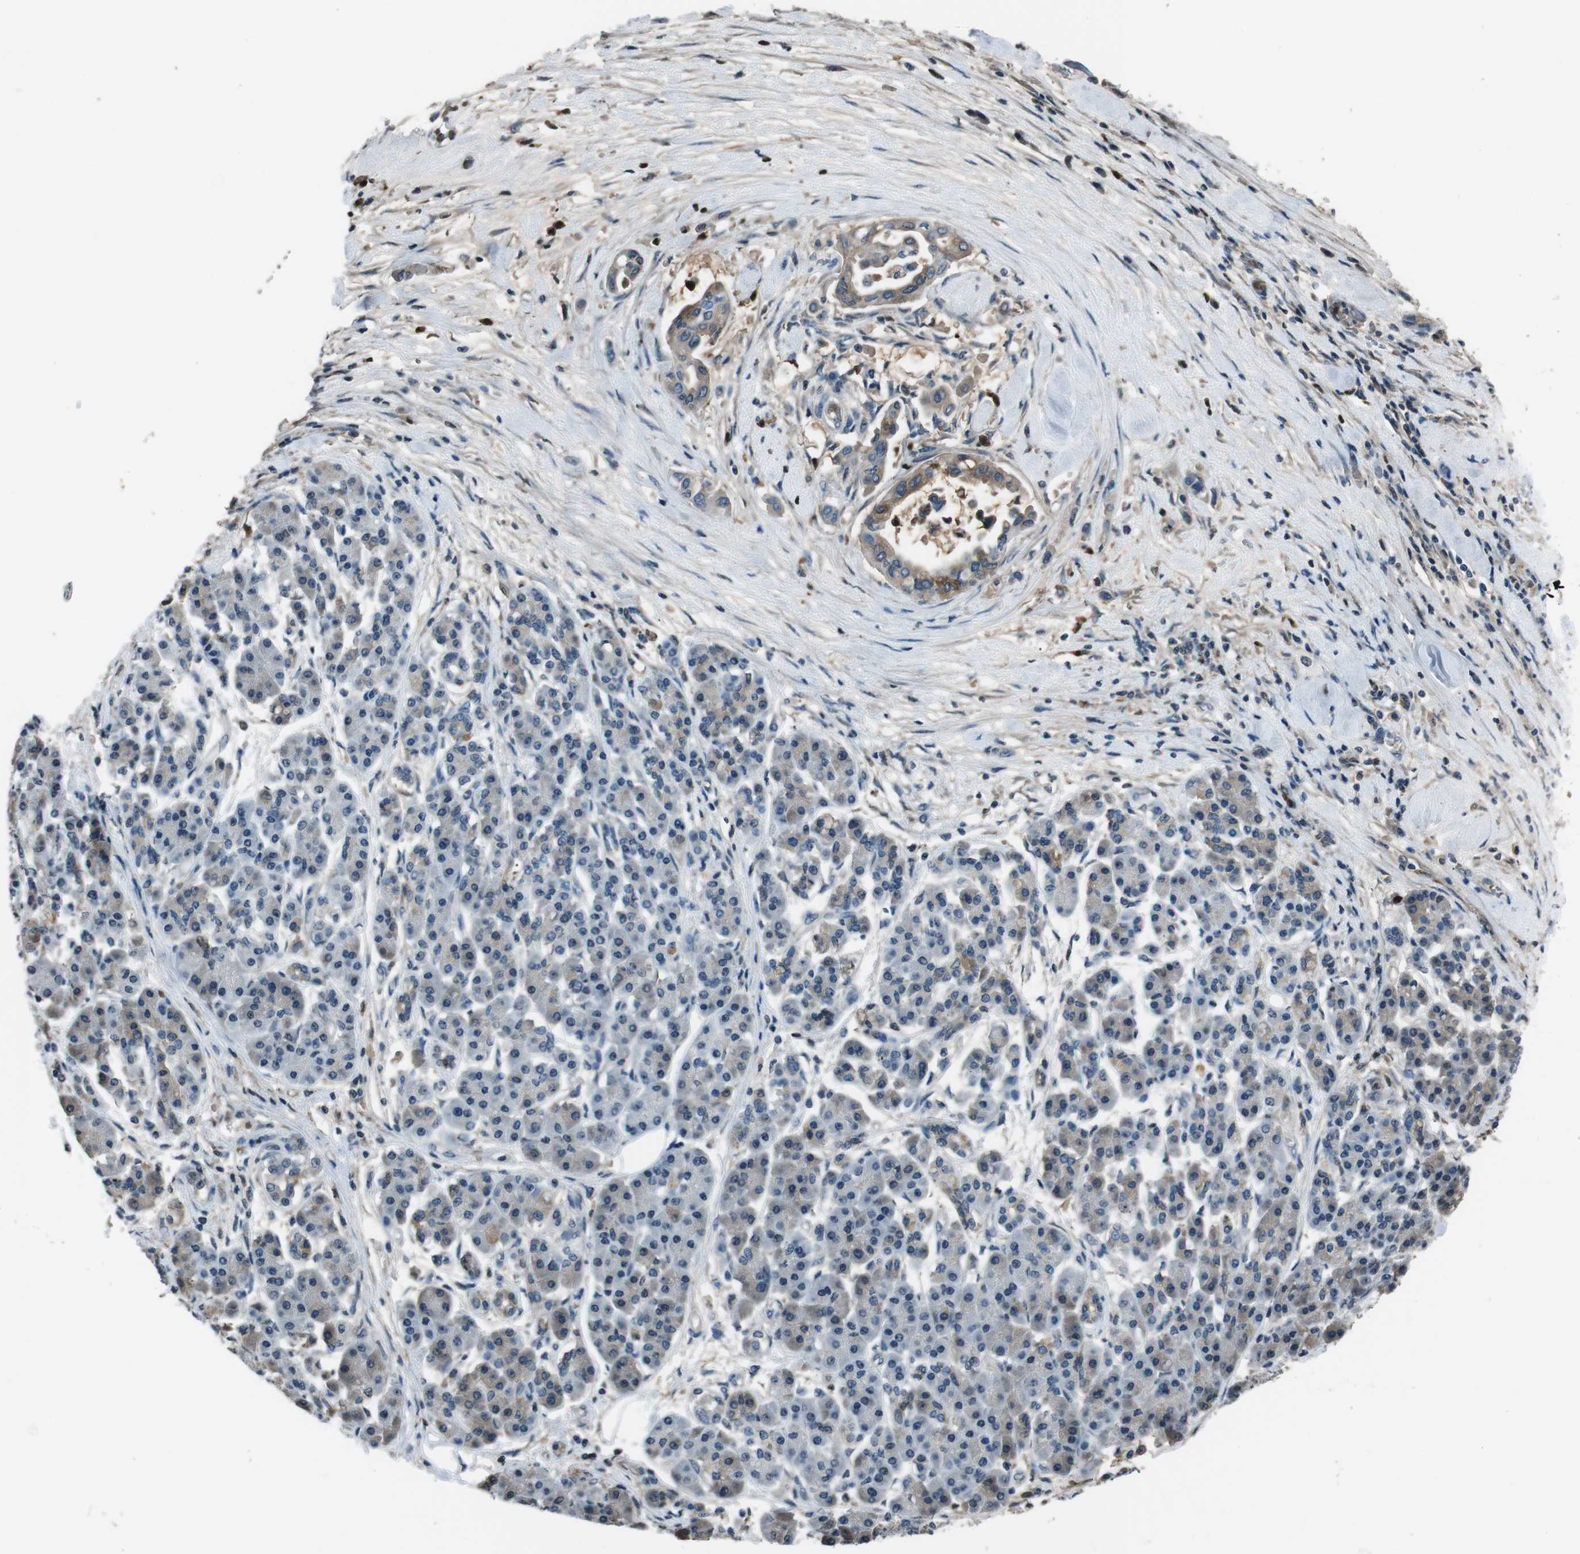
{"staining": {"intensity": "moderate", "quantity": ">75%", "location": "cytoplasmic/membranous"}, "tissue": "pancreatic cancer", "cell_type": "Tumor cells", "image_type": "cancer", "snomed": [{"axis": "morphology", "description": "Adenocarcinoma, NOS"}, {"axis": "morphology", "description": "Adenocarcinoma, metastatic, NOS"}, {"axis": "topography", "description": "Lymph node"}, {"axis": "topography", "description": "Pancreas"}, {"axis": "topography", "description": "Duodenum"}], "caption": "Protein staining by immunohistochemistry displays moderate cytoplasmic/membranous expression in approximately >75% of tumor cells in pancreatic cancer (metastatic adenocarcinoma).", "gene": "UGT1A6", "patient": {"sex": "female", "age": 64}}